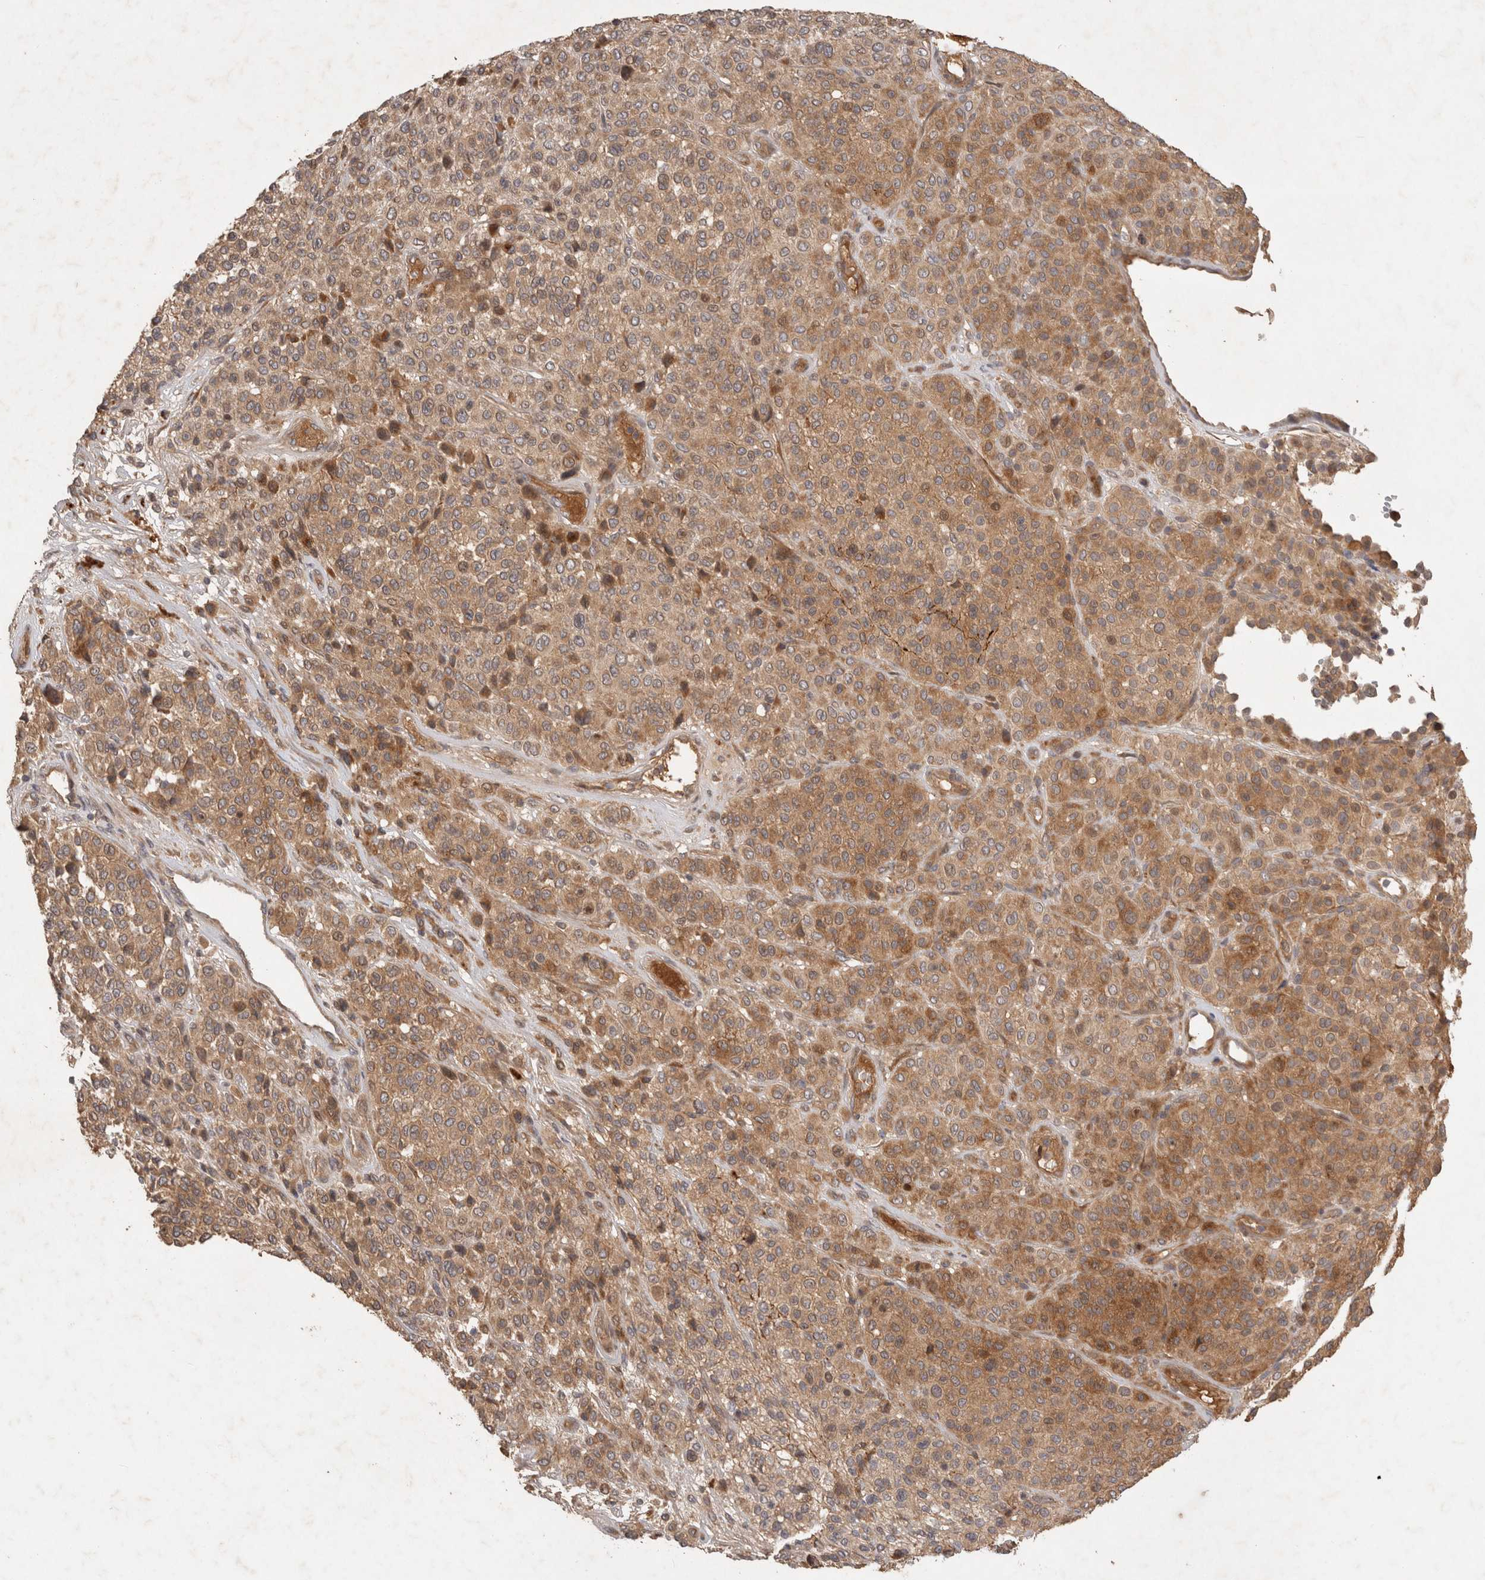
{"staining": {"intensity": "moderate", "quantity": ">75%", "location": "cytoplasmic/membranous"}, "tissue": "melanoma", "cell_type": "Tumor cells", "image_type": "cancer", "snomed": [{"axis": "morphology", "description": "Malignant melanoma, Metastatic site"}, {"axis": "topography", "description": "Pancreas"}], "caption": "Tumor cells exhibit moderate cytoplasmic/membranous expression in approximately >75% of cells in malignant melanoma (metastatic site).", "gene": "PPP1R42", "patient": {"sex": "female", "age": 30}}